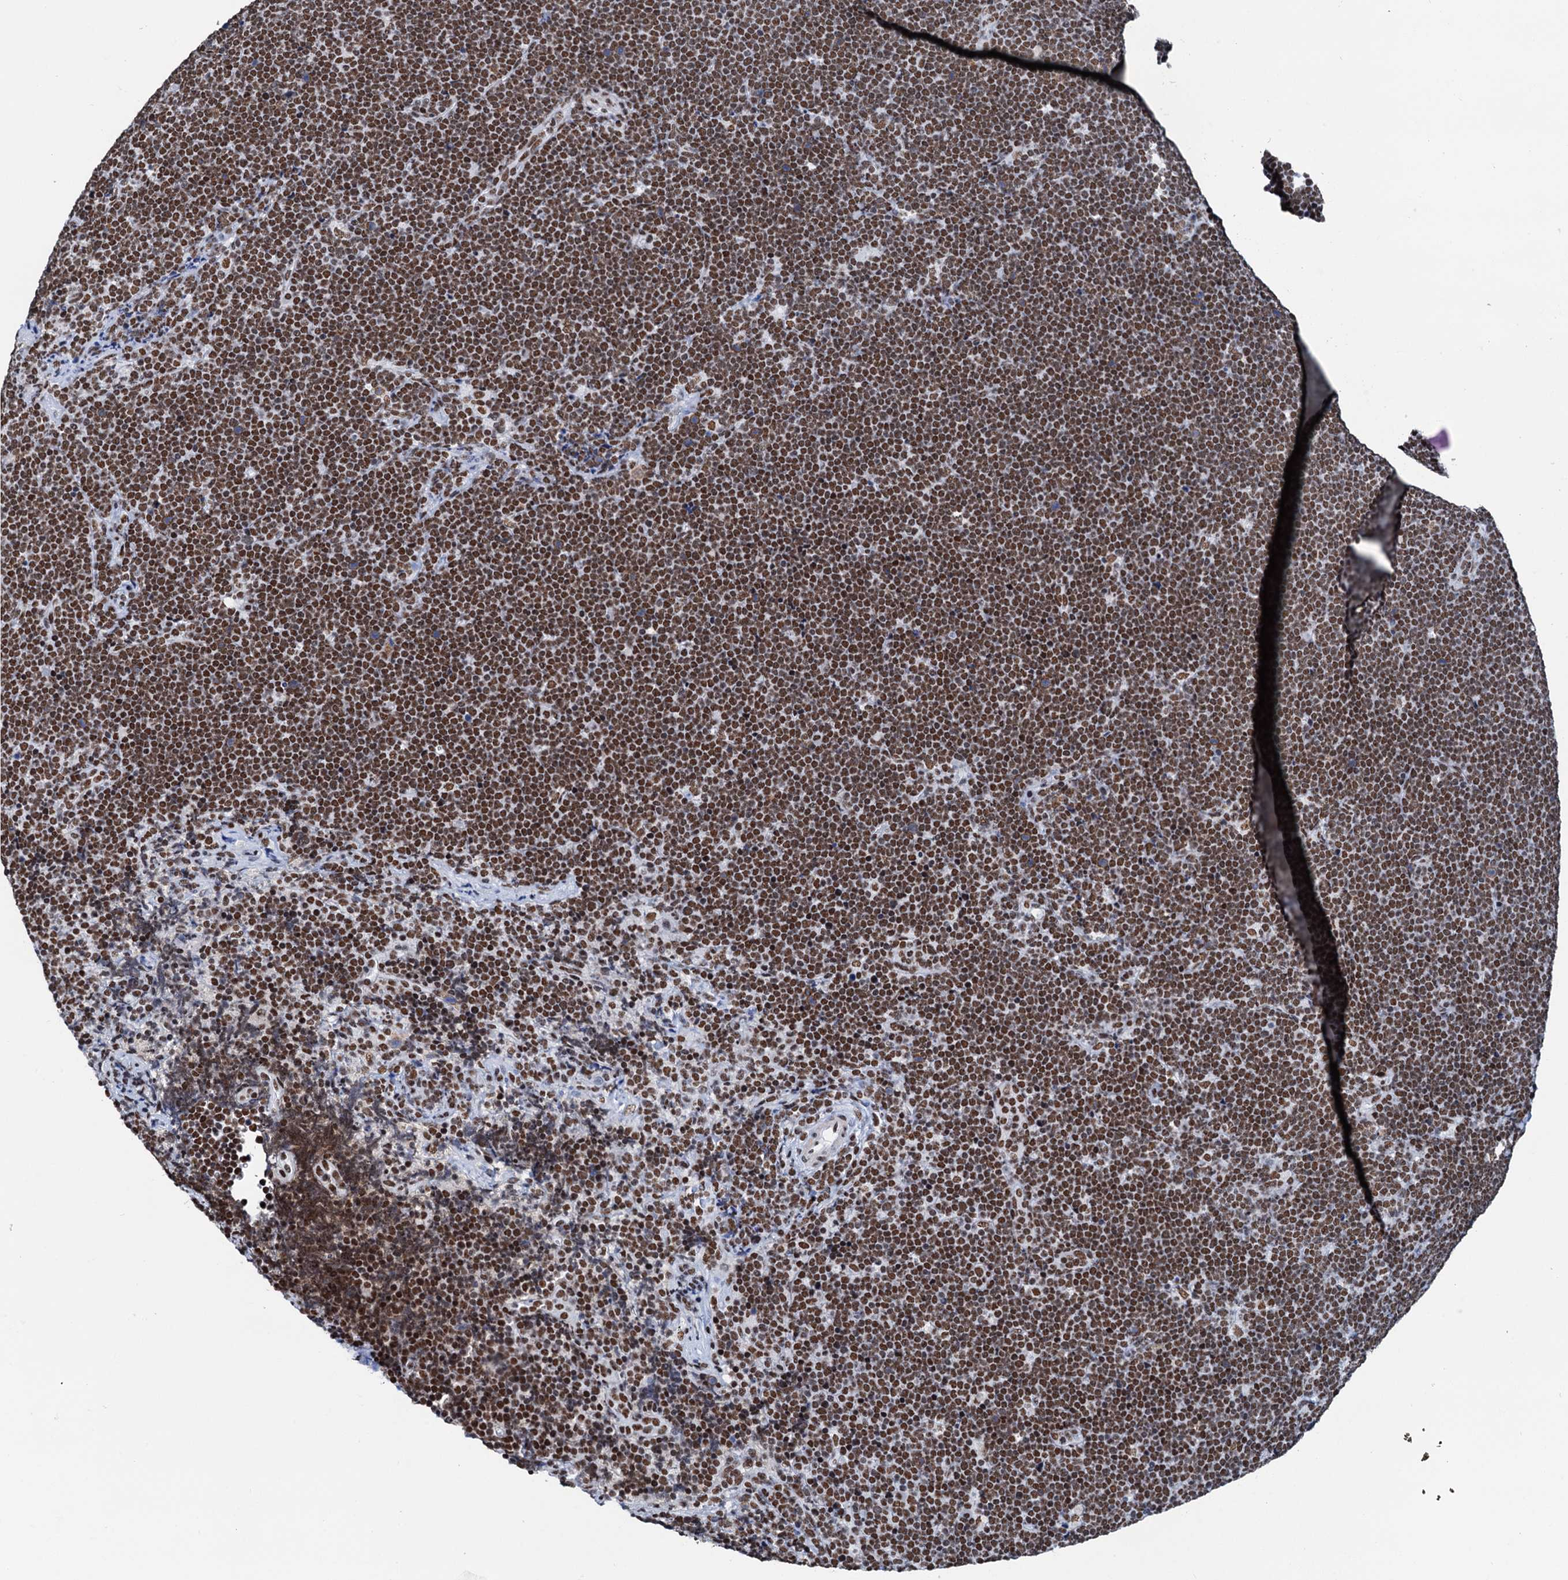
{"staining": {"intensity": "strong", "quantity": ">75%", "location": "nuclear"}, "tissue": "lymphoma", "cell_type": "Tumor cells", "image_type": "cancer", "snomed": [{"axis": "morphology", "description": "Malignant lymphoma, non-Hodgkin's type, High grade"}, {"axis": "topography", "description": "Lymph node"}], "caption": "Protein expression analysis of human high-grade malignant lymphoma, non-Hodgkin's type reveals strong nuclear staining in about >75% of tumor cells.", "gene": "SLTM", "patient": {"sex": "male", "age": 13}}